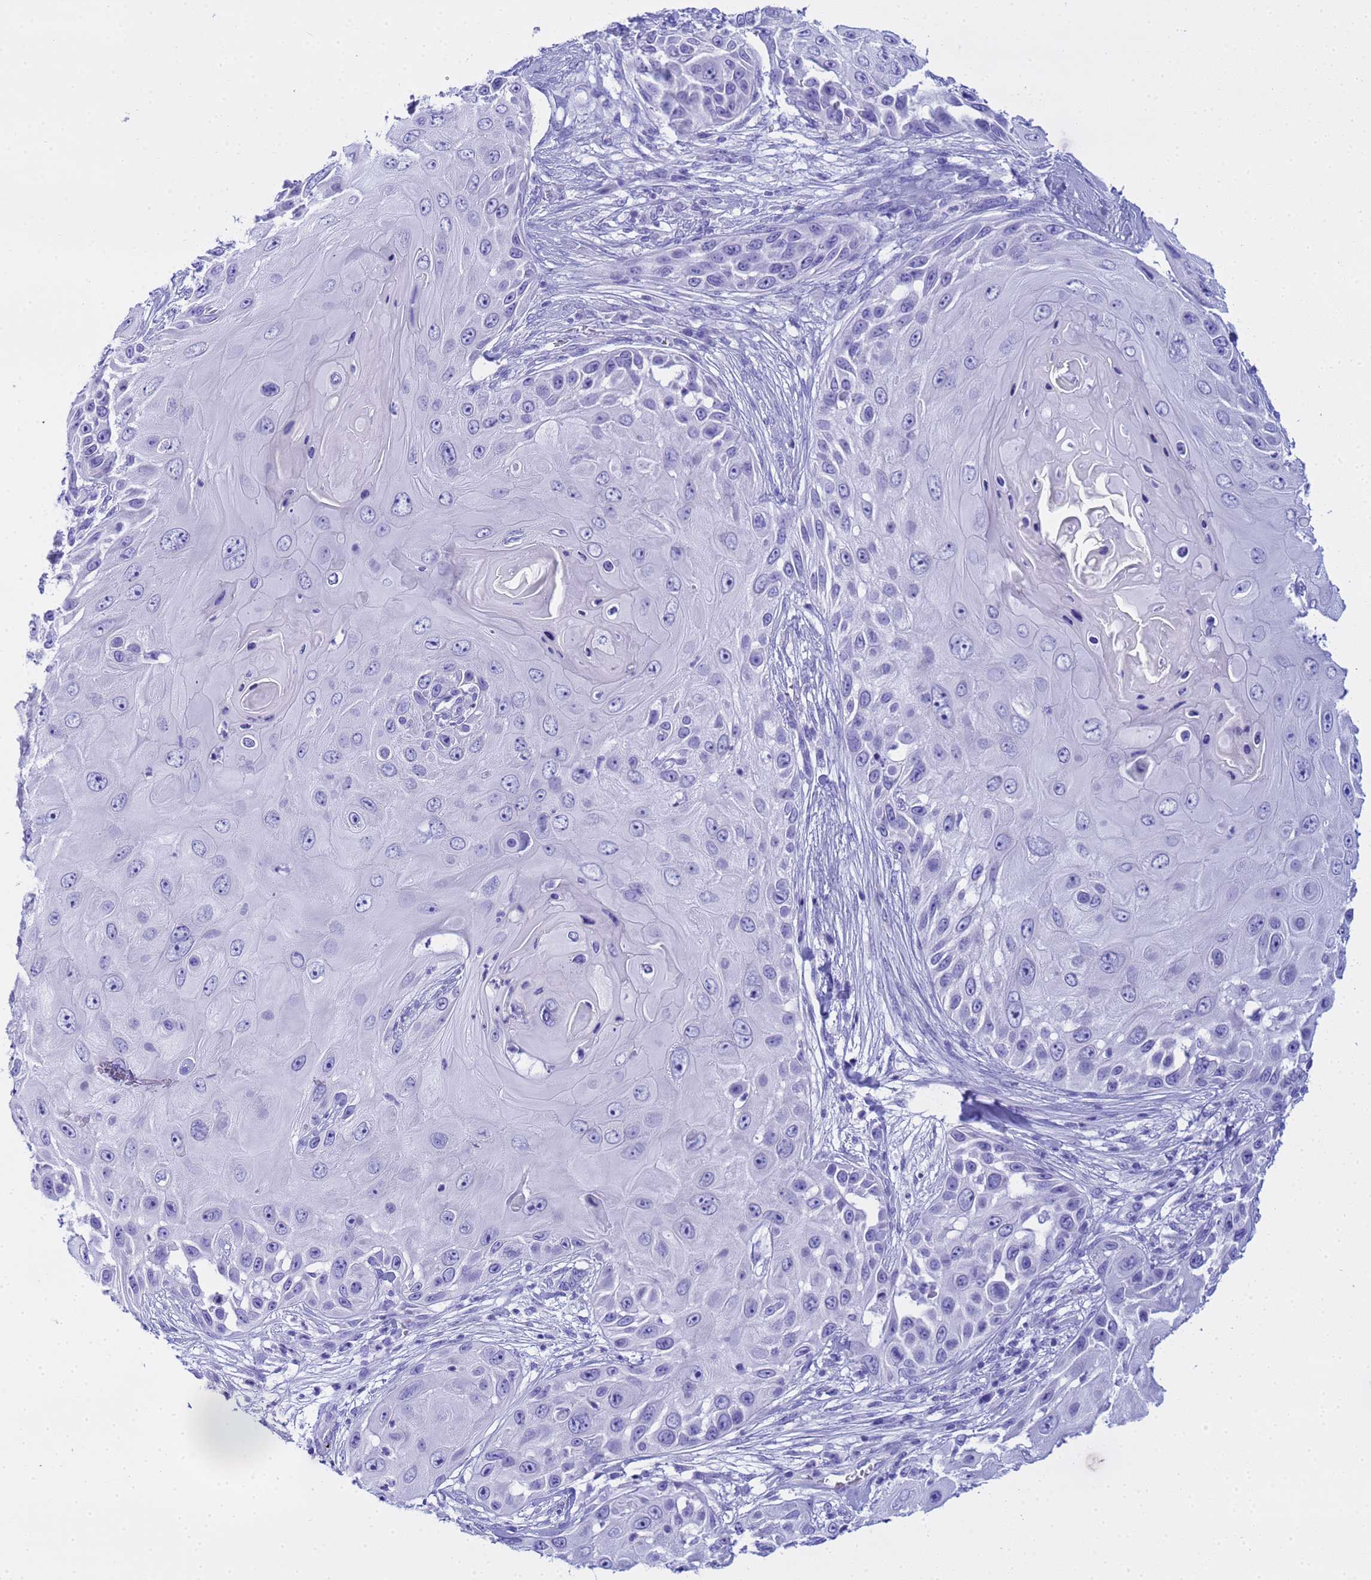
{"staining": {"intensity": "negative", "quantity": "none", "location": "none"}, "tissue": "skin cancer", "cell_type": "Tumor cells", "image_type": "cancer", "snomed": [{"axis": "morphology", "description": "Squamous cell carcinoma, NOS"}, {"axis": "topography", "description": "Skin"}], "caption": "IHC photomicrograph of neoplastic tissue: human skin cancer (squamous cell carcinoma) stained with DAB shows no significant protein staining in tumor cells. (DAB (3,3'-diaminobenzidine) IHC with hematoxylin counter stain).", "gene": "AQP12A", "patient": {"sex": "female", "age": 44}}